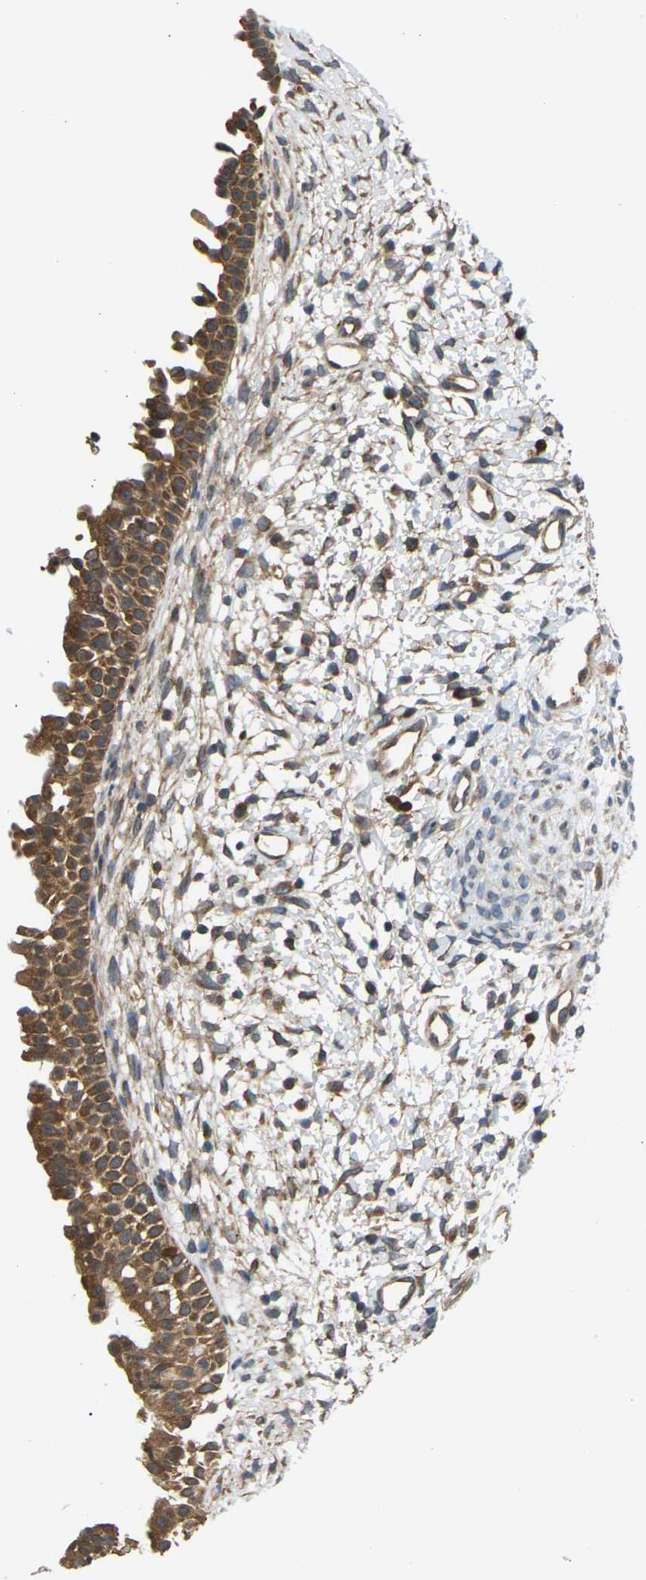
{"staining": {"intensity": "moderate", "quantity": ">75%", "location": "cytoplasmic/membranous"}, "tissue": "nasopharynx", "cell_type": "Respiratory epithelial cells", "image_type": "normal", "snomed": [{"axis": "morphology", "description": "Normal tissue, NOS"}, {"axis": "topography", "description": "Nasopharynx"}], "caption": "Human nasopharynx stained for a protein (brown) shows moderate cytoplasmic/membranous positive positivity in about >75% of respiratory epithelial cells.", "gene": "NRAS", "patient": {"sex": "male", "age": 22}}